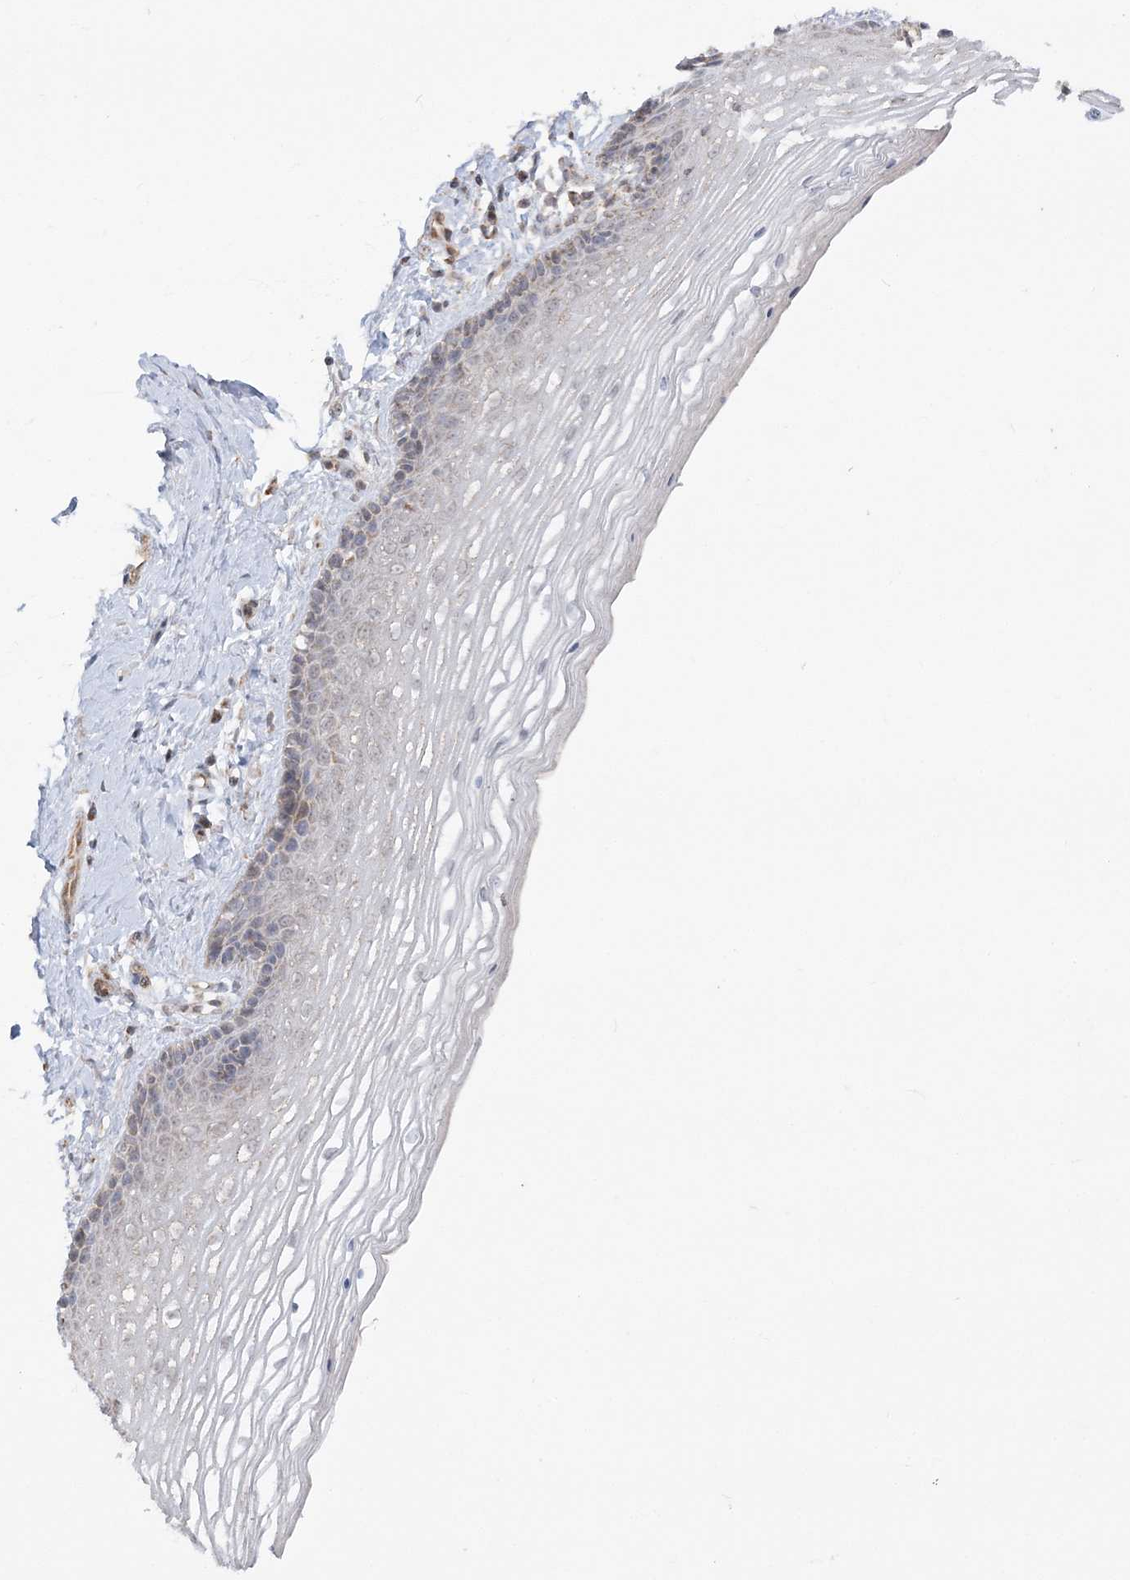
{"staining": {"intensity": "weak", "quantity": "<25%", "location": "cytoplasmic/membranous"}, "tissue": "vagina", "cell_type": "Squamous epithelial cells", "image_type": "normal", "snomed": [{"axis": "morphology", "description": "Normal tissue, NOS"}, {"axis": "topography", "description": "Vagina"}], "caption": "Human vagina stained for a protein using immunohistochemistry (IHC) demonstrates no expression in squamous epithelial cells.", "gene": "SCLT1", "patient": {"sex": "female", "age": 46}}